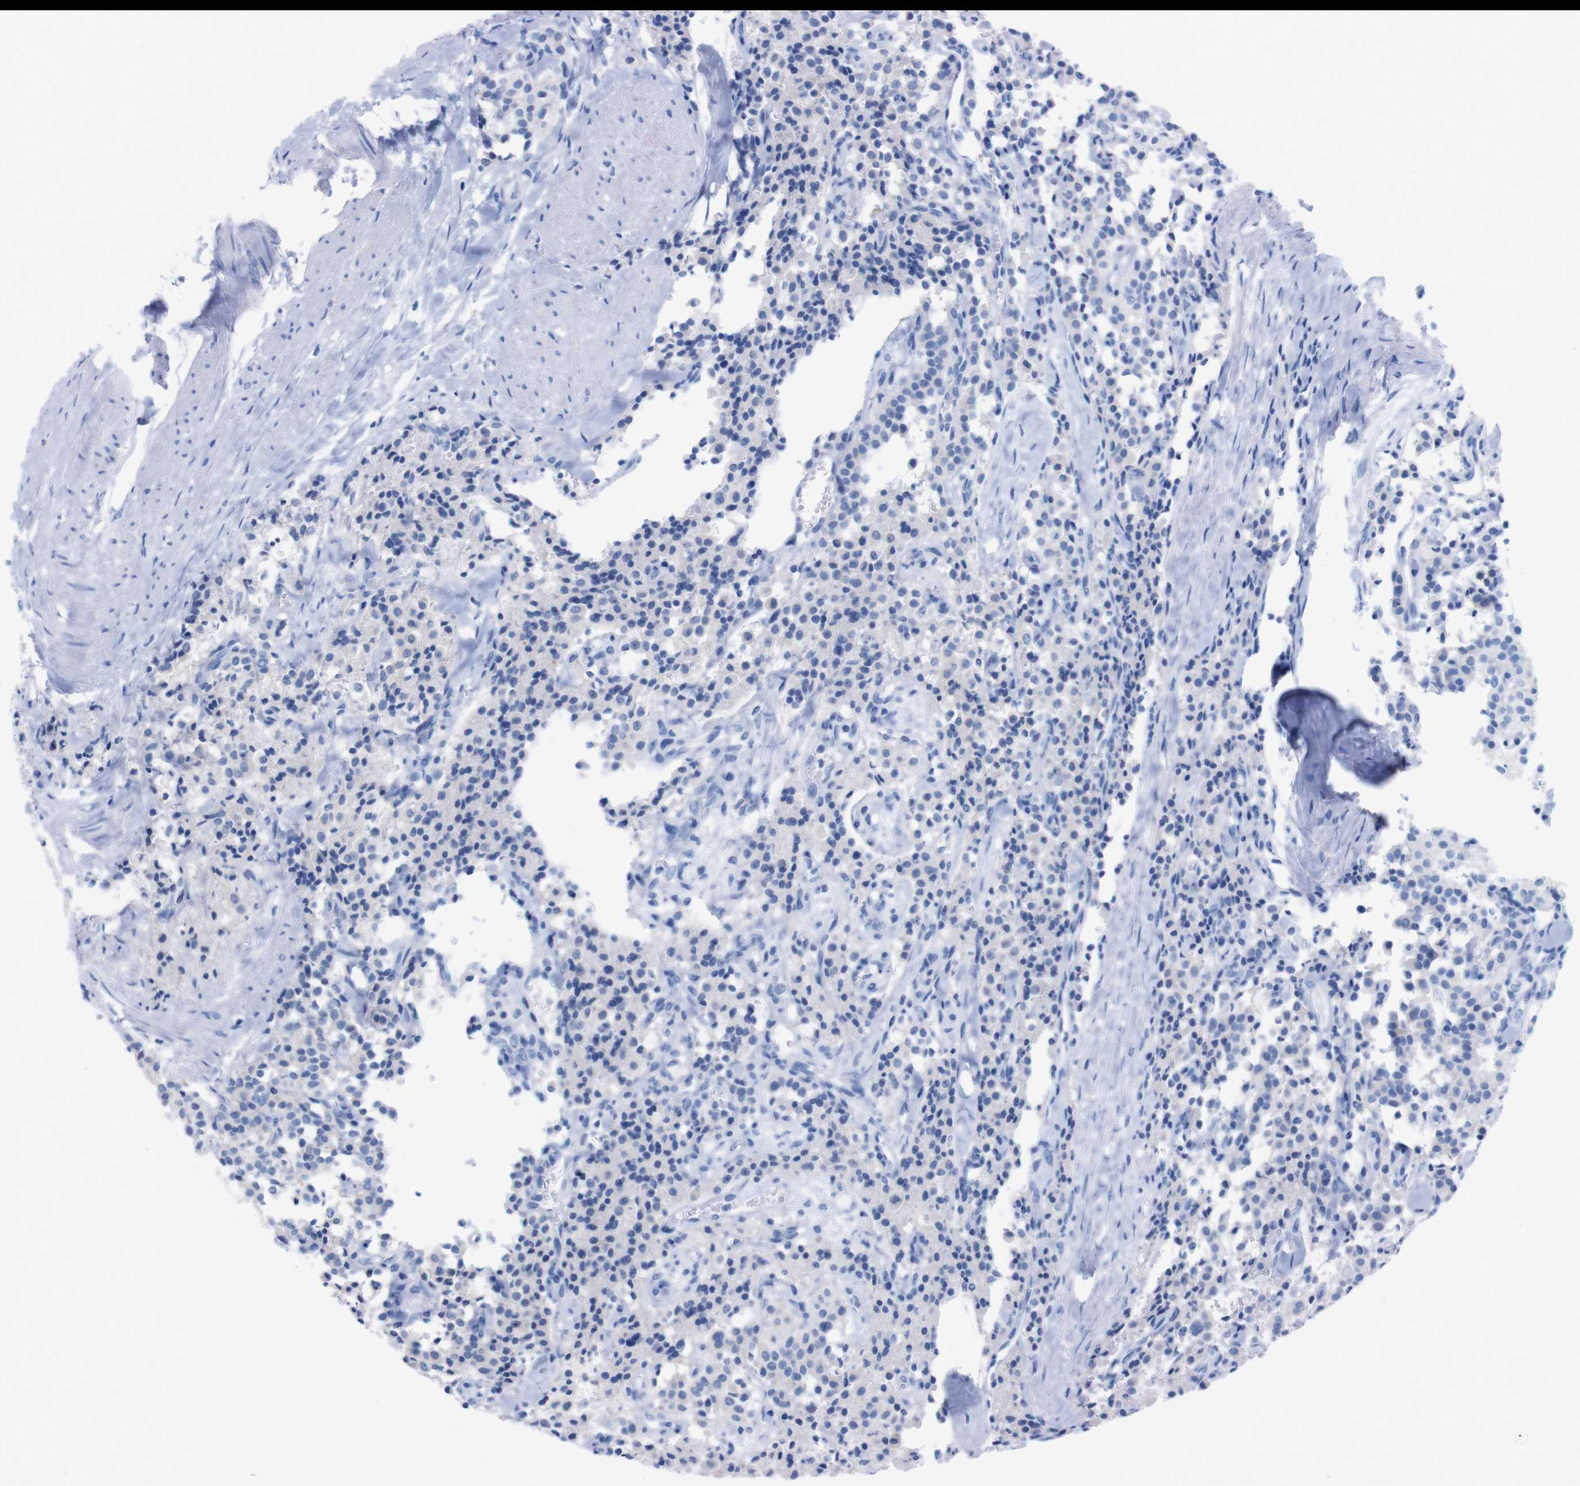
{"staining": {"intensity": "negative", "quantity": "none", "location": "none"}, "tissue": "carcinoid", "cell_type": "Tumor cells", "image_type": "cancer", "snomed": [{"axis": "morphology", "description": "Carcinoid, malignant, NOS"}, {"axis": "topography", "description": "Lung"}], "caption": "Immunohistochemical staining of malignant carcinoid exhibits no significant staining in tumor cells.", "gene": "TMEM243", "patient": {"sex": "male", "age": 30}}